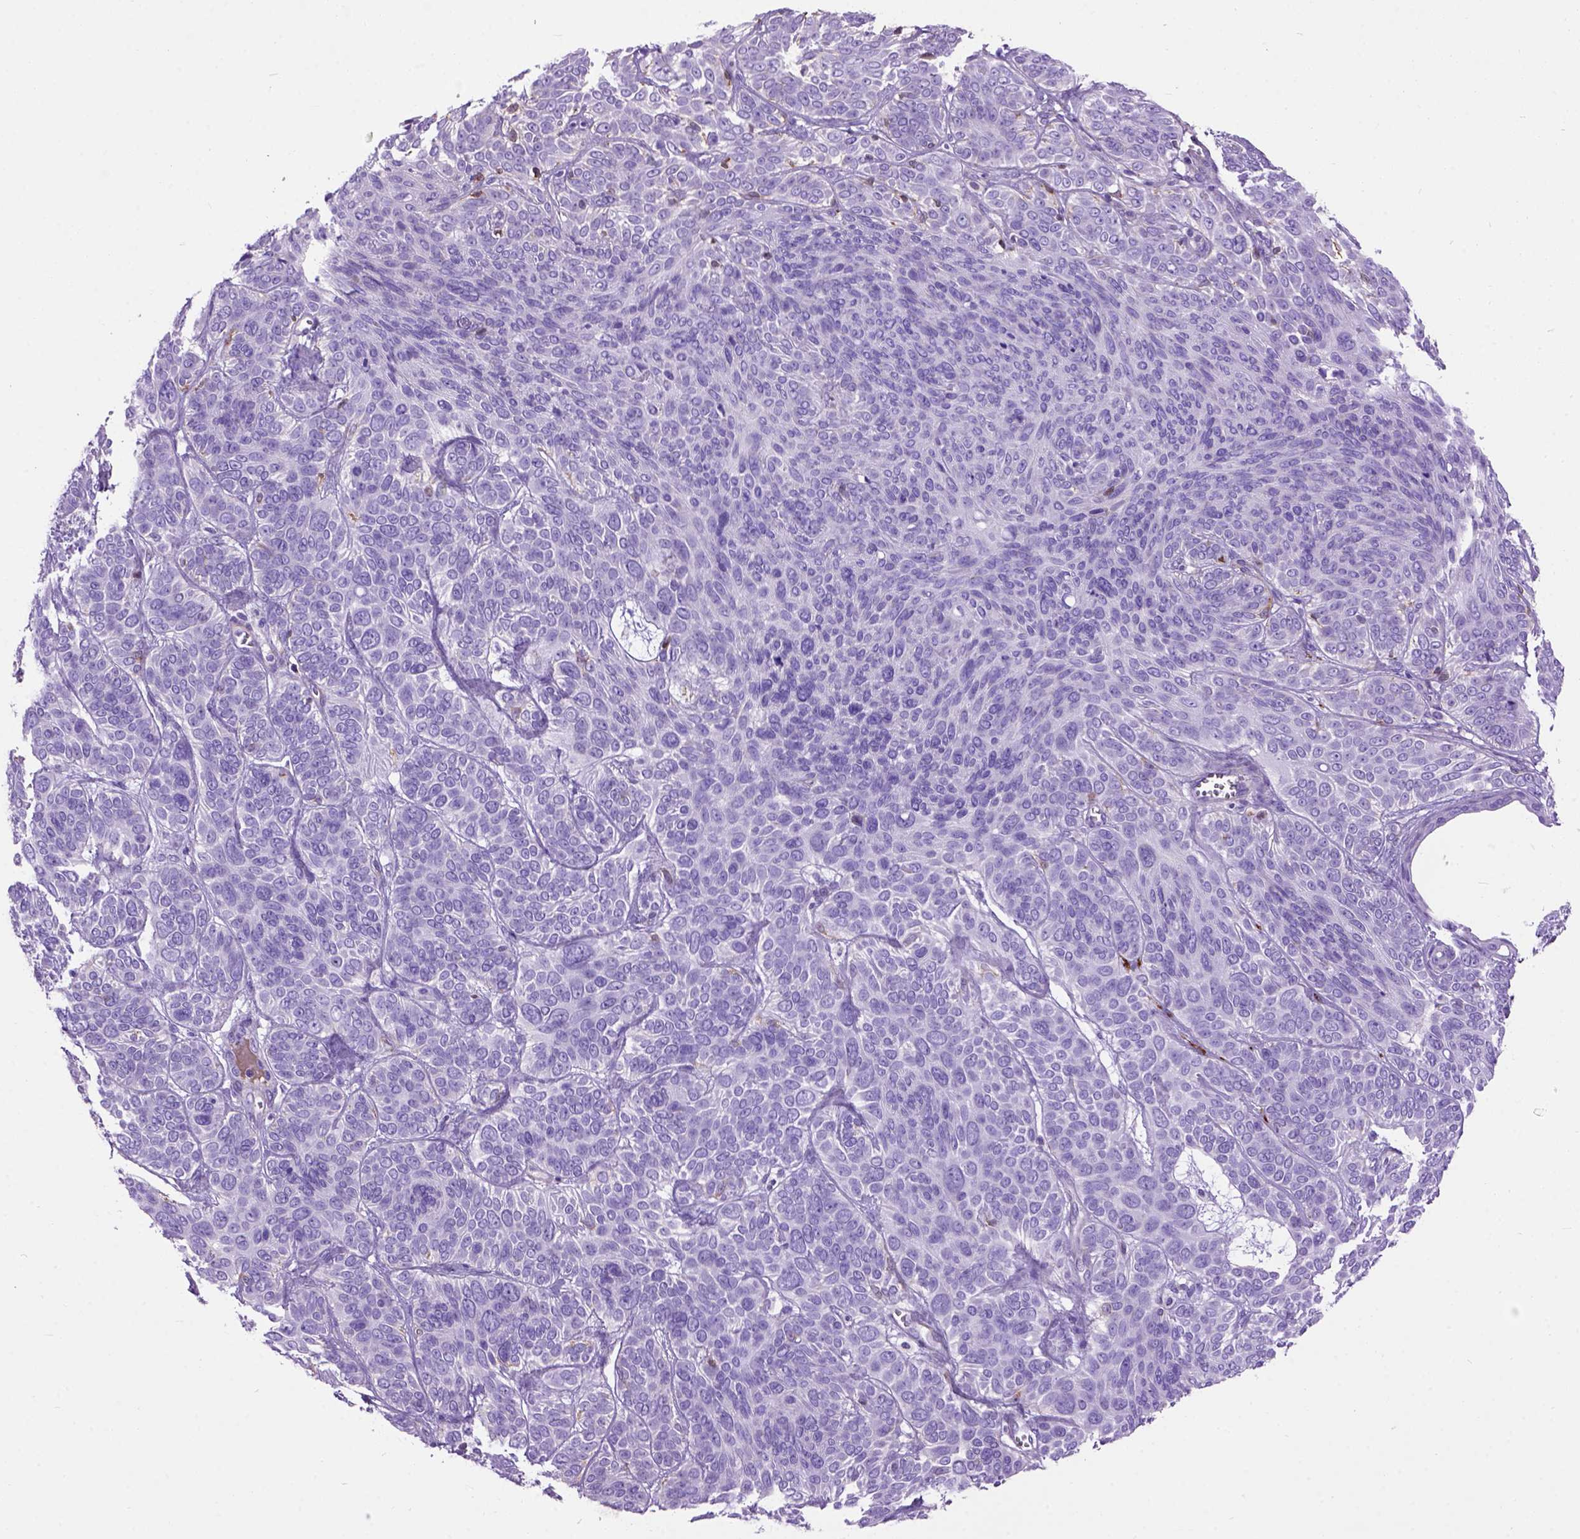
{"staining": {"intensity": "negative", "quantity": "none", "location": "none"}, "tissue": "skin cancer", "cell_type": "Tumor cells", "image_type": "cancer", "snomed": [{"axis": "morphology", "description": "Basal cell carcinoma"}, {"axis": "topography", "description": "Skin"}, {"axis": "topography", "description": "Skin of face"}], "caption": "This micrograph is of skin cancer stained with immunohistochemistry (IHC) to label a protein in brown with the nuclei are counter-stained blue. There is no expression in tumor cells.", "gene": "MAPT", "patient": {"sex": "male", "age": 73}}